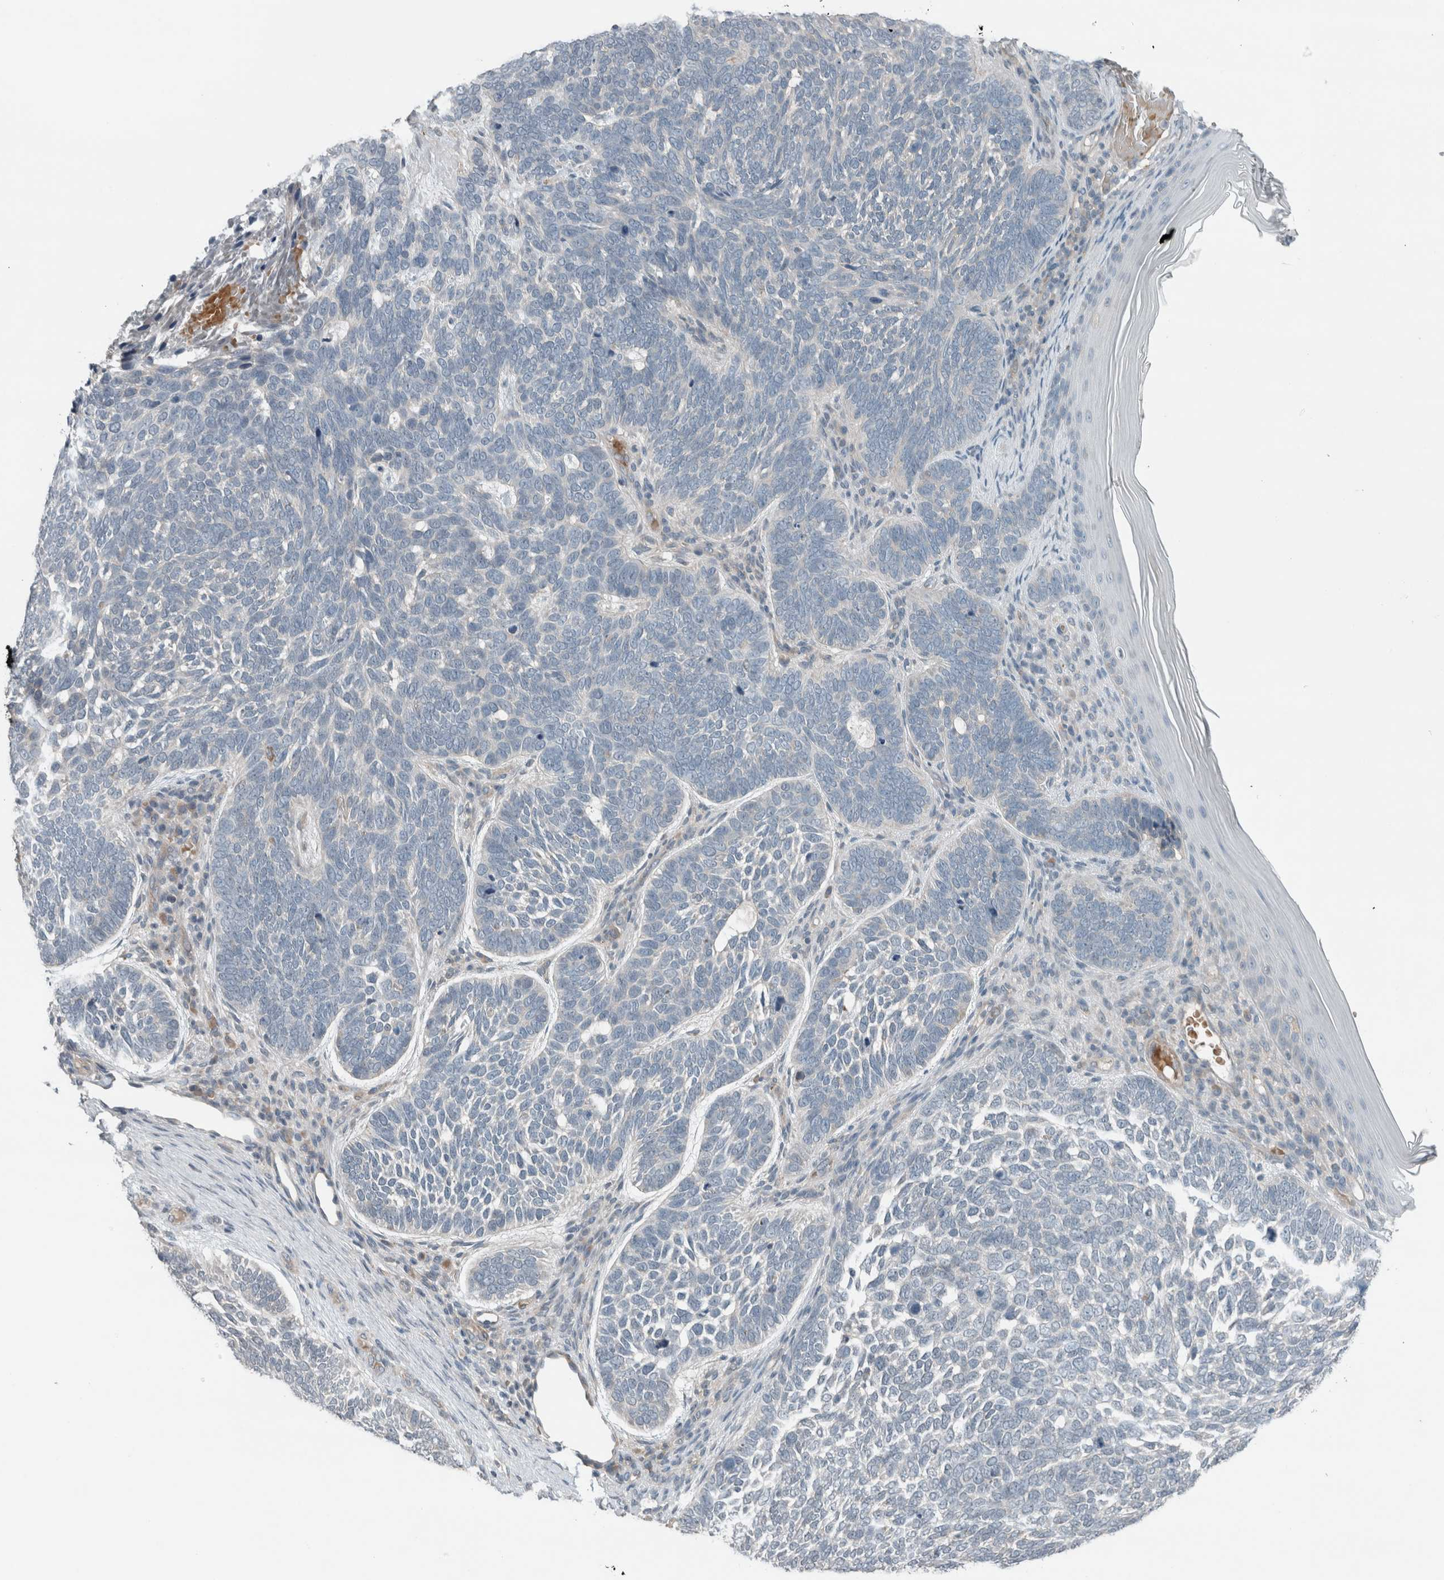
{"staining": {"intensity": "negative", "quantity": "none", "location": "none"}, "tissue": "skin cancer", "cell_type": "Tumor cells", "image_type": "cancer", "snomed": [{"axis": "morphology", "description": "Basal cell carcinoma"}, {"axis": "topography", "description": "Skin"}], "caption": "Histopathology image shows no protein positivity in tumor cells of skin basal cell carcinoma tissue.", "gene": "JADE2", "patient": {"sex": "female", "age": 85}}